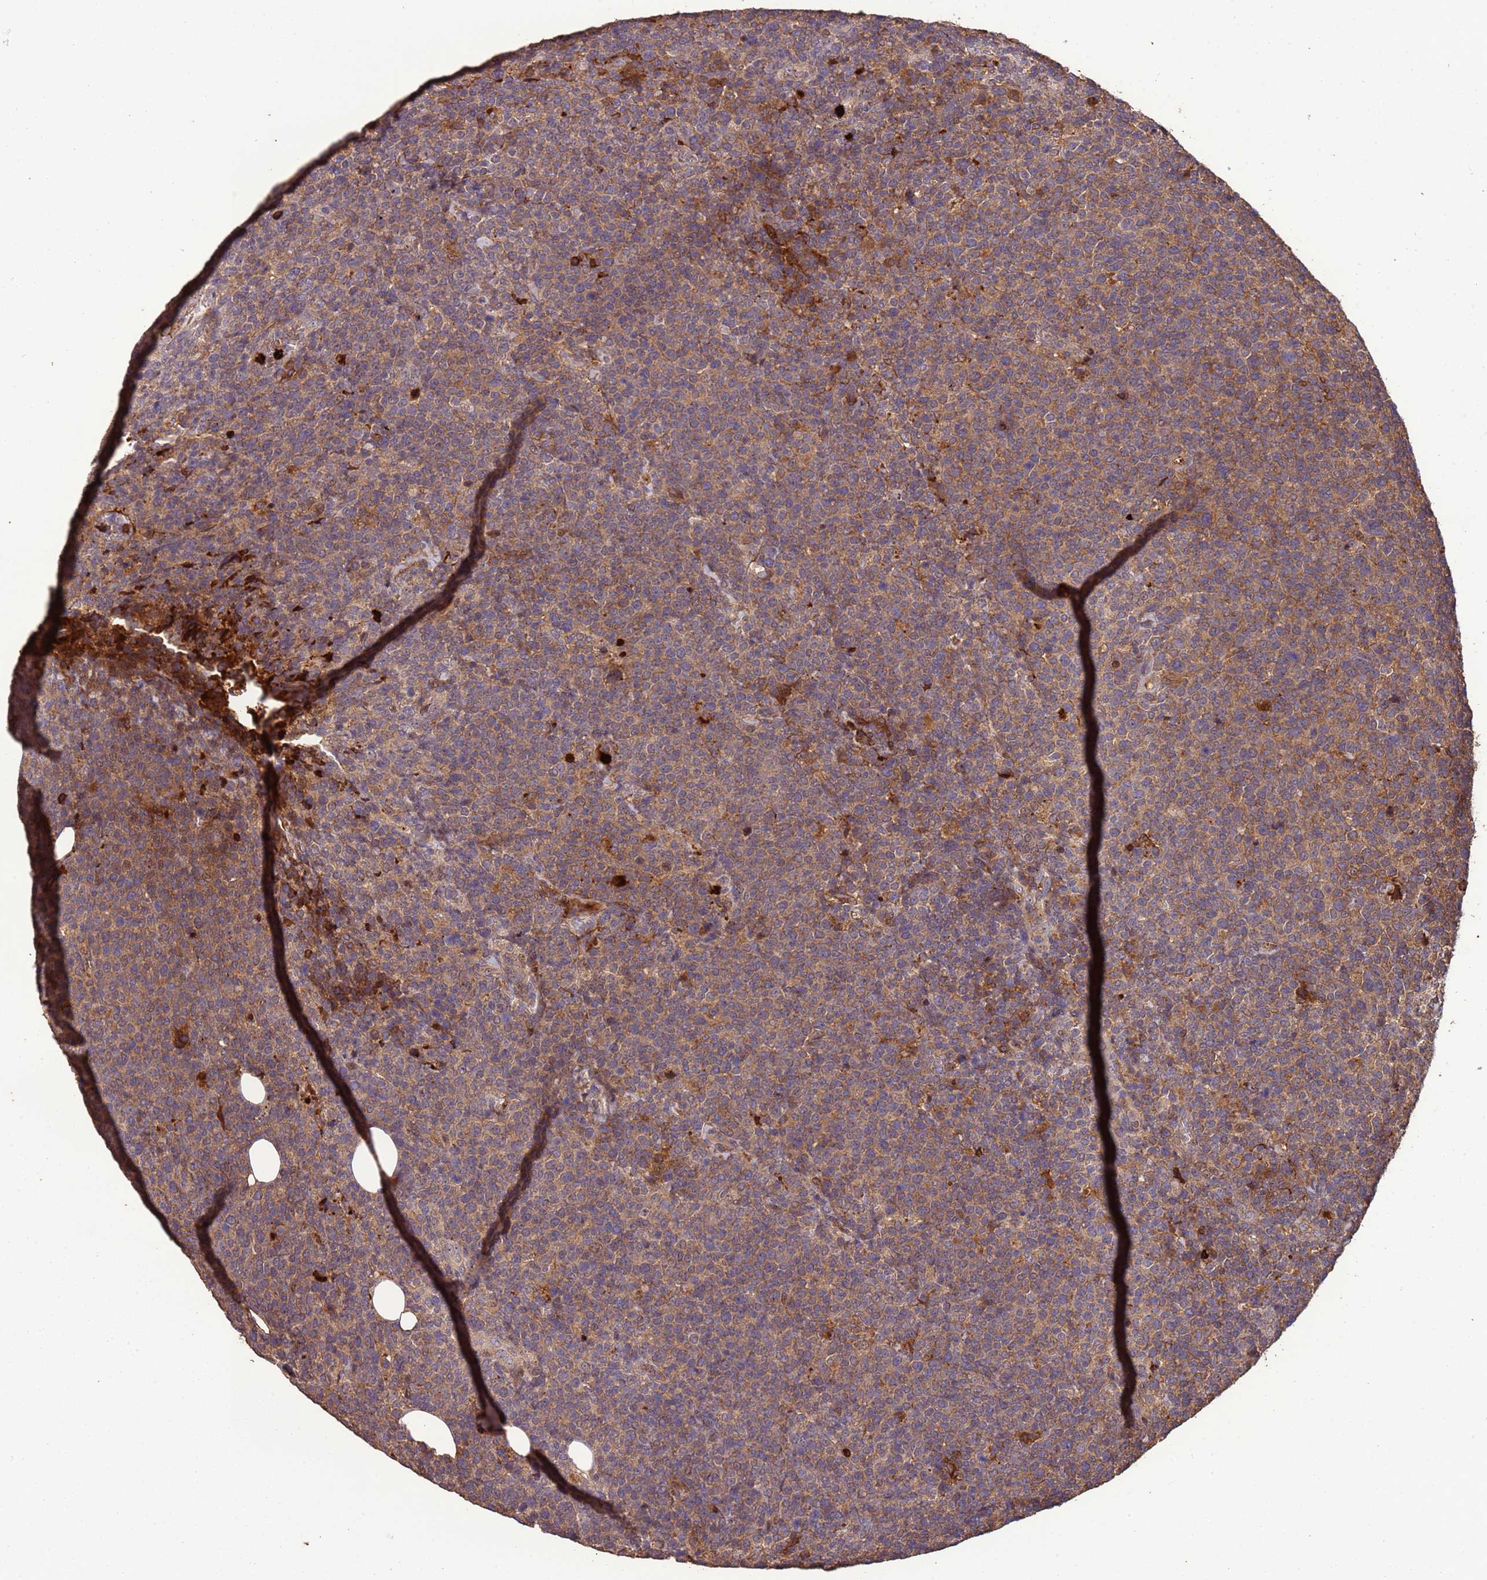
{"staining": {"intensity": "moderate", "quantity": ">75%", "location": "cytoplasmic/membranous"}, "tissue": "lymphoma", "cell_type": "Tumor cells", "image_type": "cancer", "snomed": [{"axis": "morphology", "description": "Malignant lymphoma, non-Hodgkin's type, High grade"}, {"axis": "topography", "description": "Lymph node"}], "caption": "Immunohistochemical staining of human lymphoma shows medium levels of moderate cytoplasmic/membranous staining in approximately >75% of tumor cells.", "gene": "CCDC184", "patient": {"sex": "male", "age": 61}}